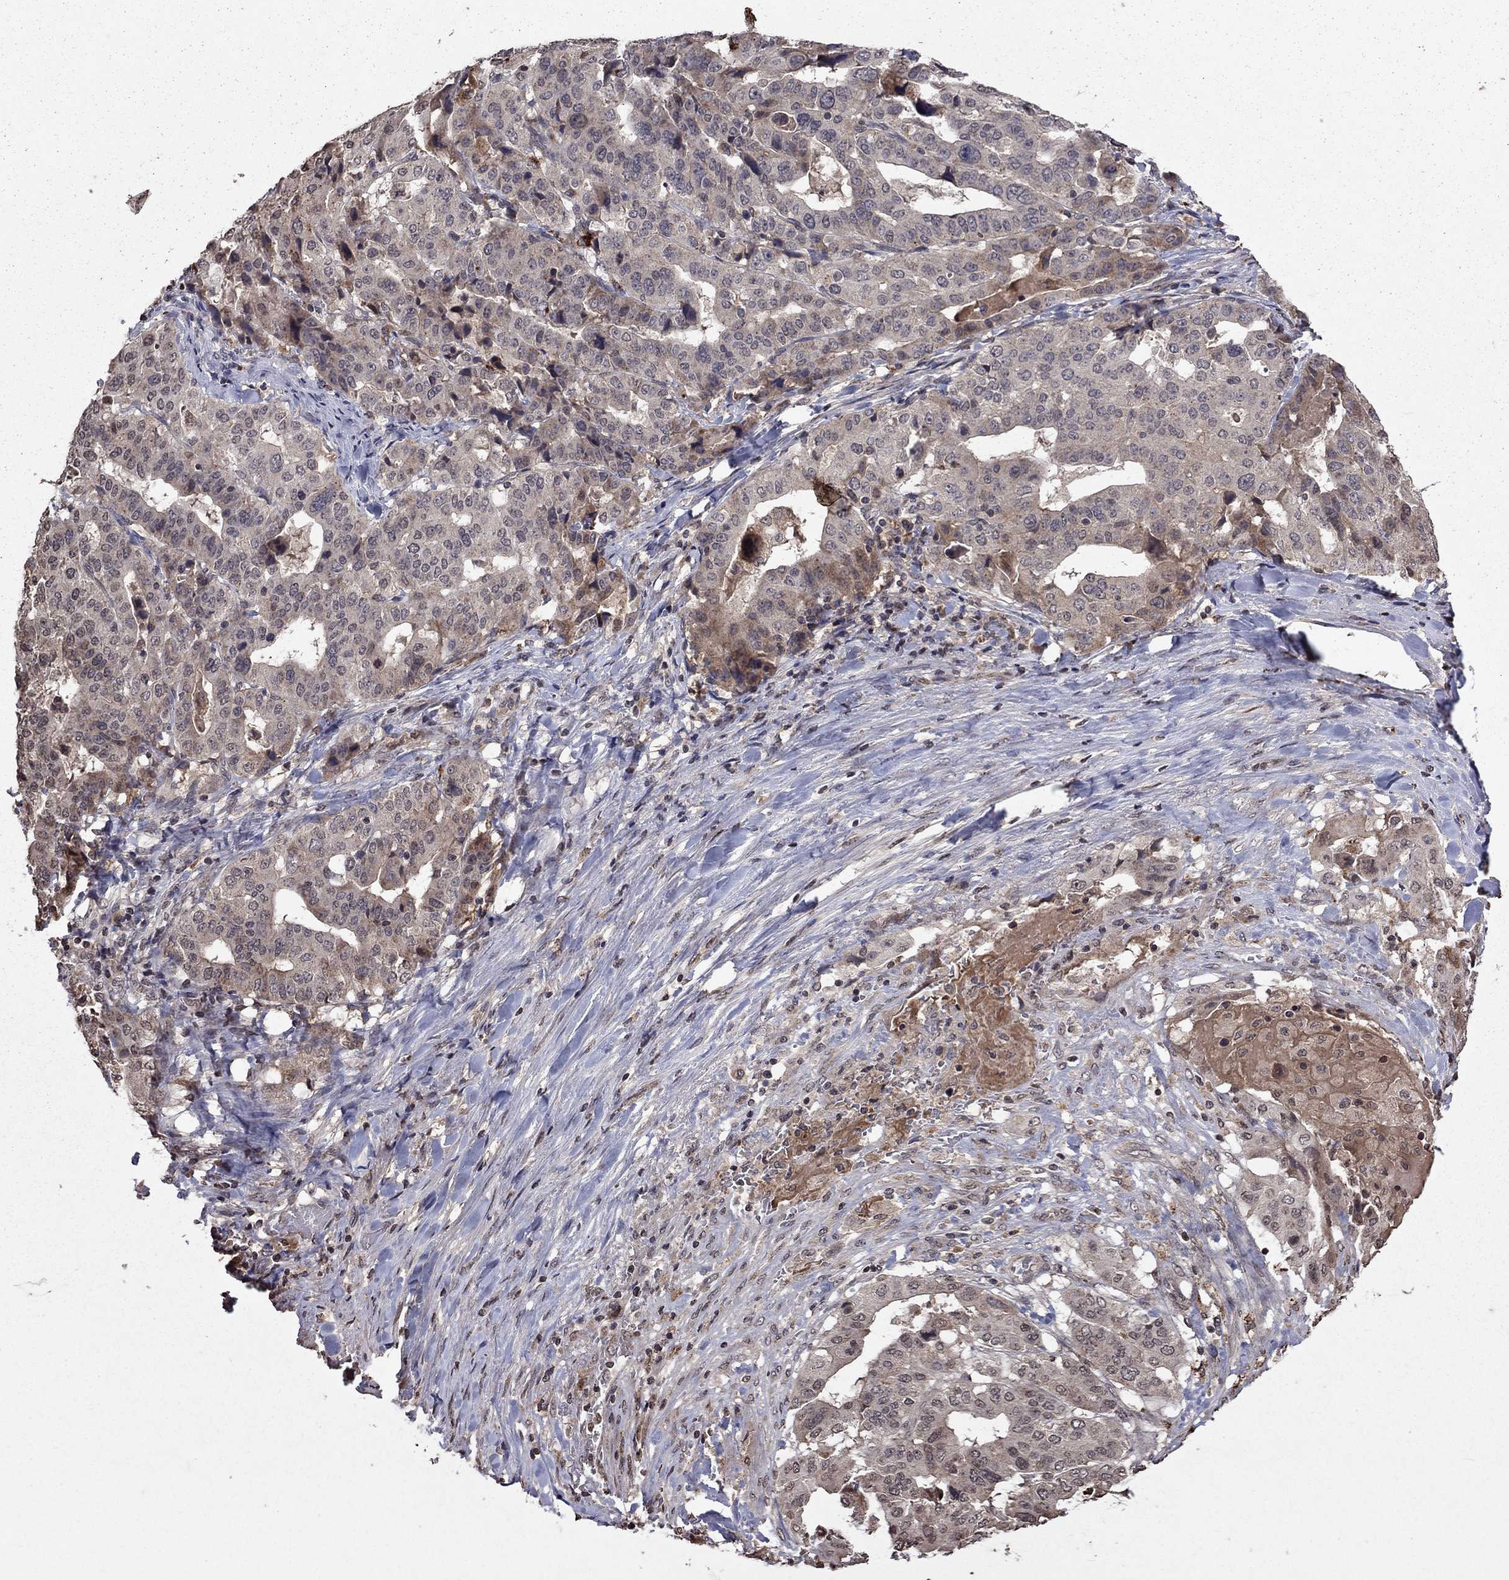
{"staining": {"intensity": "negative", "quantity": "none", "location": "none"}, "tissue": "stomach cancer", "cell_type": "Tumor cells", "image_type": "cancer", "snomed": [{"axis": "morphology", "description": "Adenocarcinoma, NOS"}, {"axis": "topography", "description": "Stomach"}], "caption": "DAB (3,3'-diaminobenzidine) immunohistochemical staining of stomach cancer shows no significant staining in tumor cells.", "gene": "NLGN1", "patient": {"sex": "male", "age": 48}}